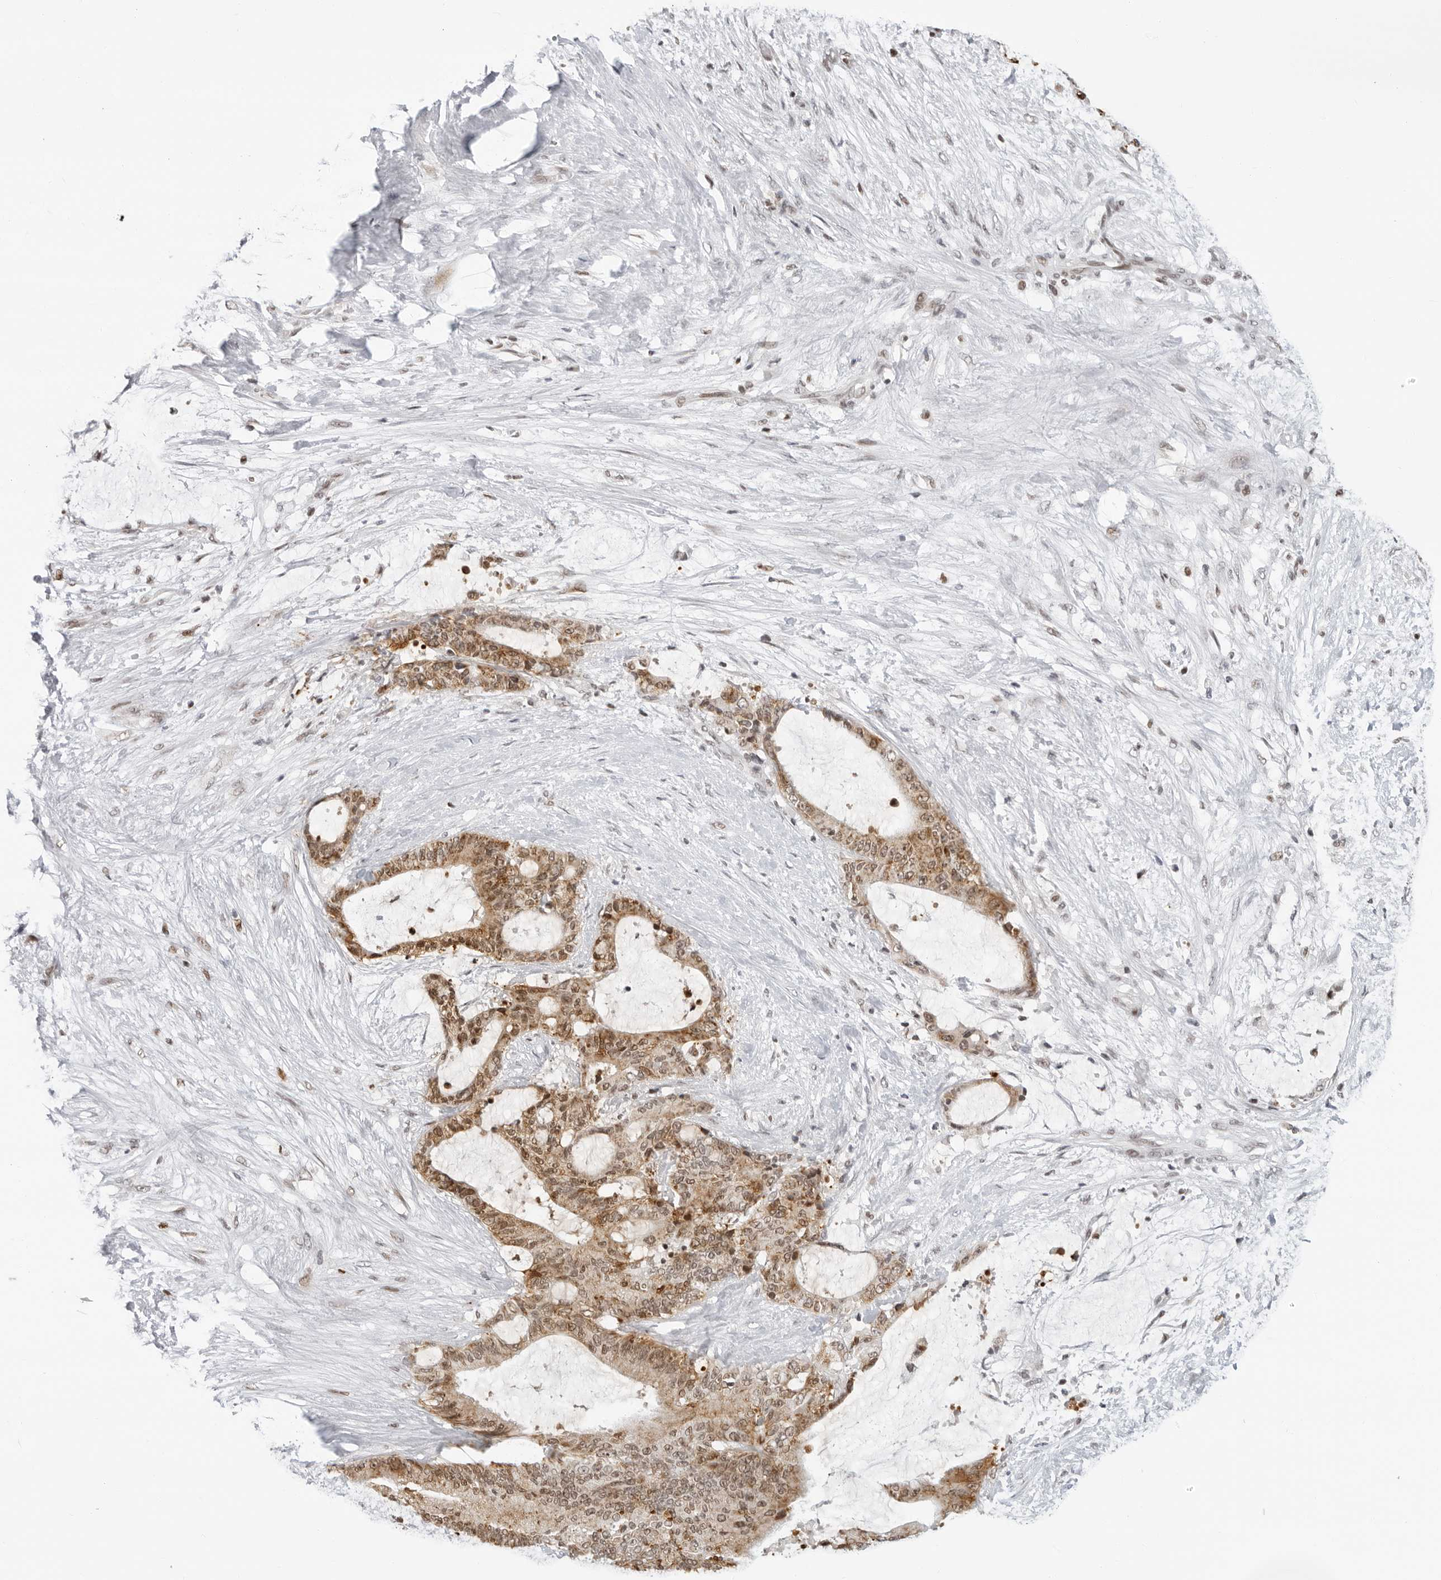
{"staining": {"intensity": "moderate", "quantity": ">75%", "location": "cytoplasmic/membranous,nuclear"}, "tissue": "liver cancer", "cell_type": "Tumor cells", "image_type": "cancer", "snomed": [{"axis": "morphology", "description": "Normal tissue, NOS"}, {"axis": "morphology", "description": "Cholangiocarcinoma"}, {"axis": "topography", "description": "Liver"}, {"axis": "topography", "description": "Peripheral nerve tissue"}], "caption": "Immunohistochemical staining of human liver cholangiocarcinoma exhibits moderate cytoplasmic/membranous and nuclear protein expression in approximately >75% of tumor cells. Using DAB (3,3'-diaminobenzidine) (brown) and hematoxylin (blue) stains, captured at high magnification using brightfield microscopy.", "gene": "MSH6", "patient": {"sex": "female", "age": 73}}